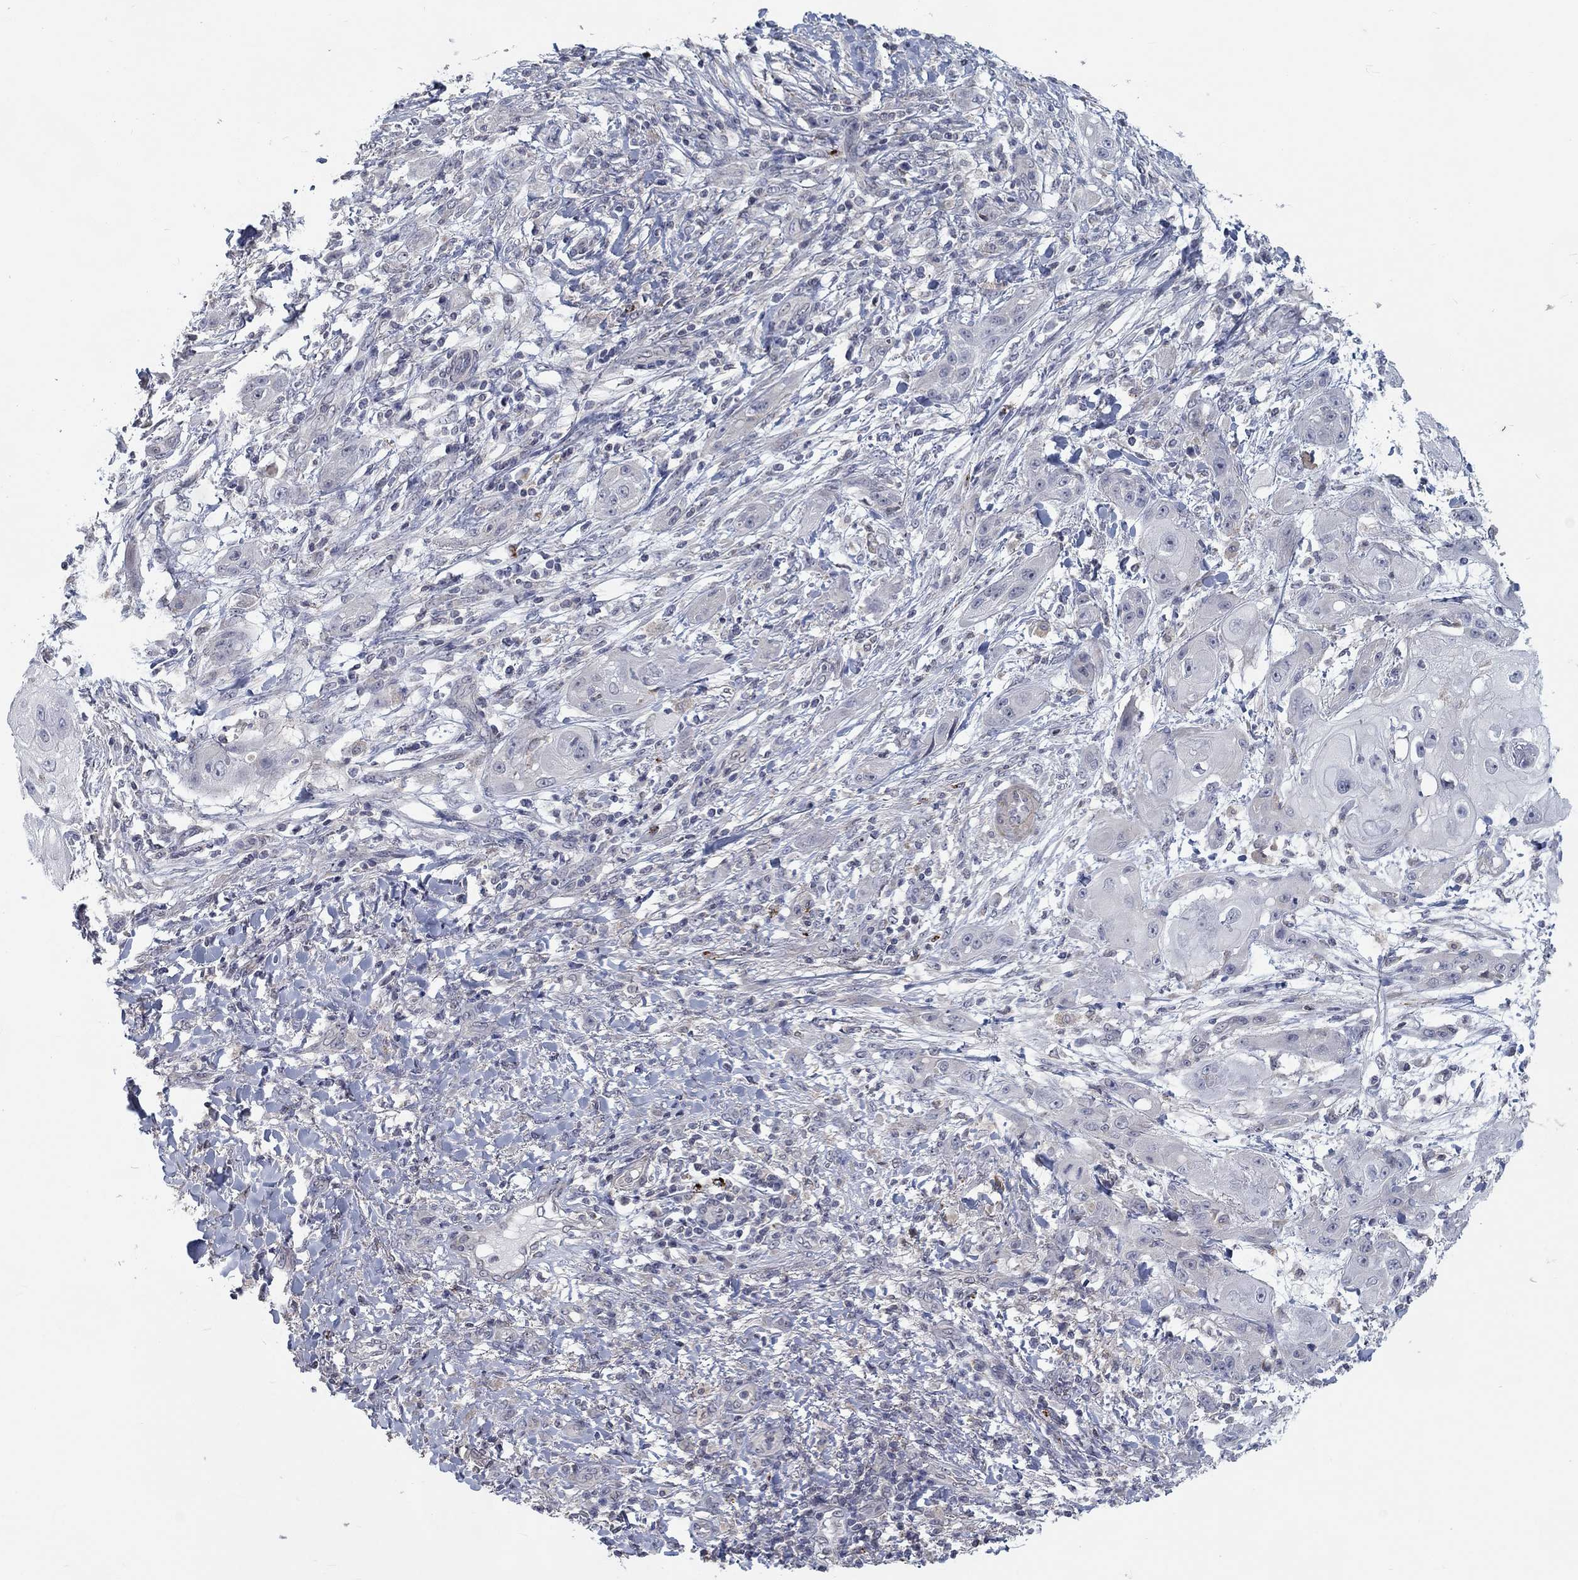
{"staining": {"intensity": "negative", "quantity": "none", "location": "none"}, "tissue": "skin cancer", "cell_type": "Tumor cells", "image_type": "cancer", "snomed": [{"axis": "morphology", "description": "Squamous cell carcinoma, NOS"}, {"axis": "topography", "description": "Skin"}], "caption": "DAB (3,3'-diaminobenzidine) immunohistochemical staining of skin cancer shows no significant positivity in tumor cells.", "gene": "MTSS2", "patient": {"sex": "male", "age": 62}}